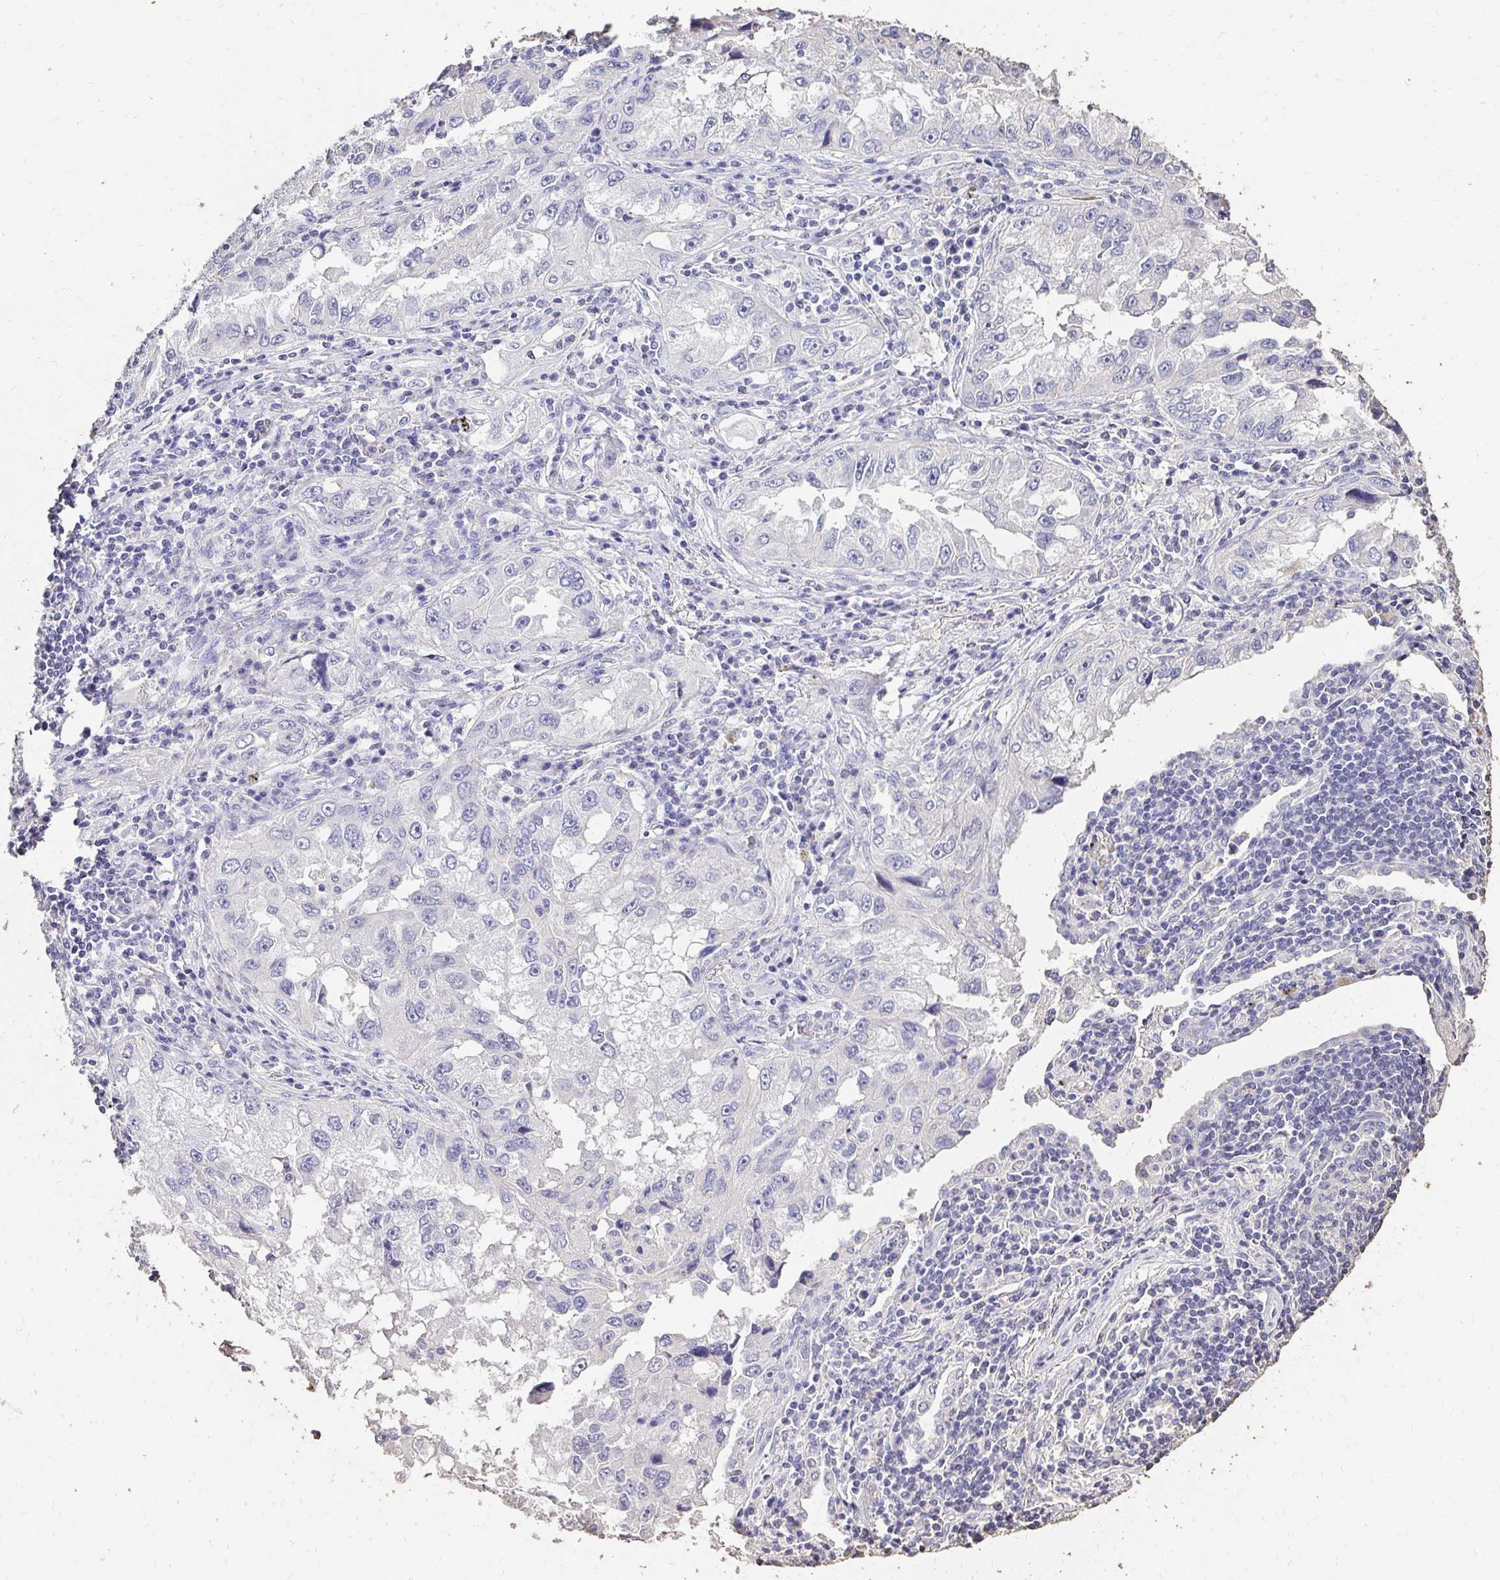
{"staining": {"intensity": "negative", "quantity": "none", "location": "none"}, "tissue": "lung cancer", "cell_type": "Tumor cells", "image_type": "cancer", "snomed": [{"axis": "morphology", "description": "Adenocarcinoma, NOS"}, {"axis": "topography", "description": "Lung"}], "caption": "There is no significant staining in tumor cells of lung cancer. (Brightfield microscopy of DAB IHC at high magnification).", "gene": "UGT1A6", "patient": {"sex": "female", "age": 73}}